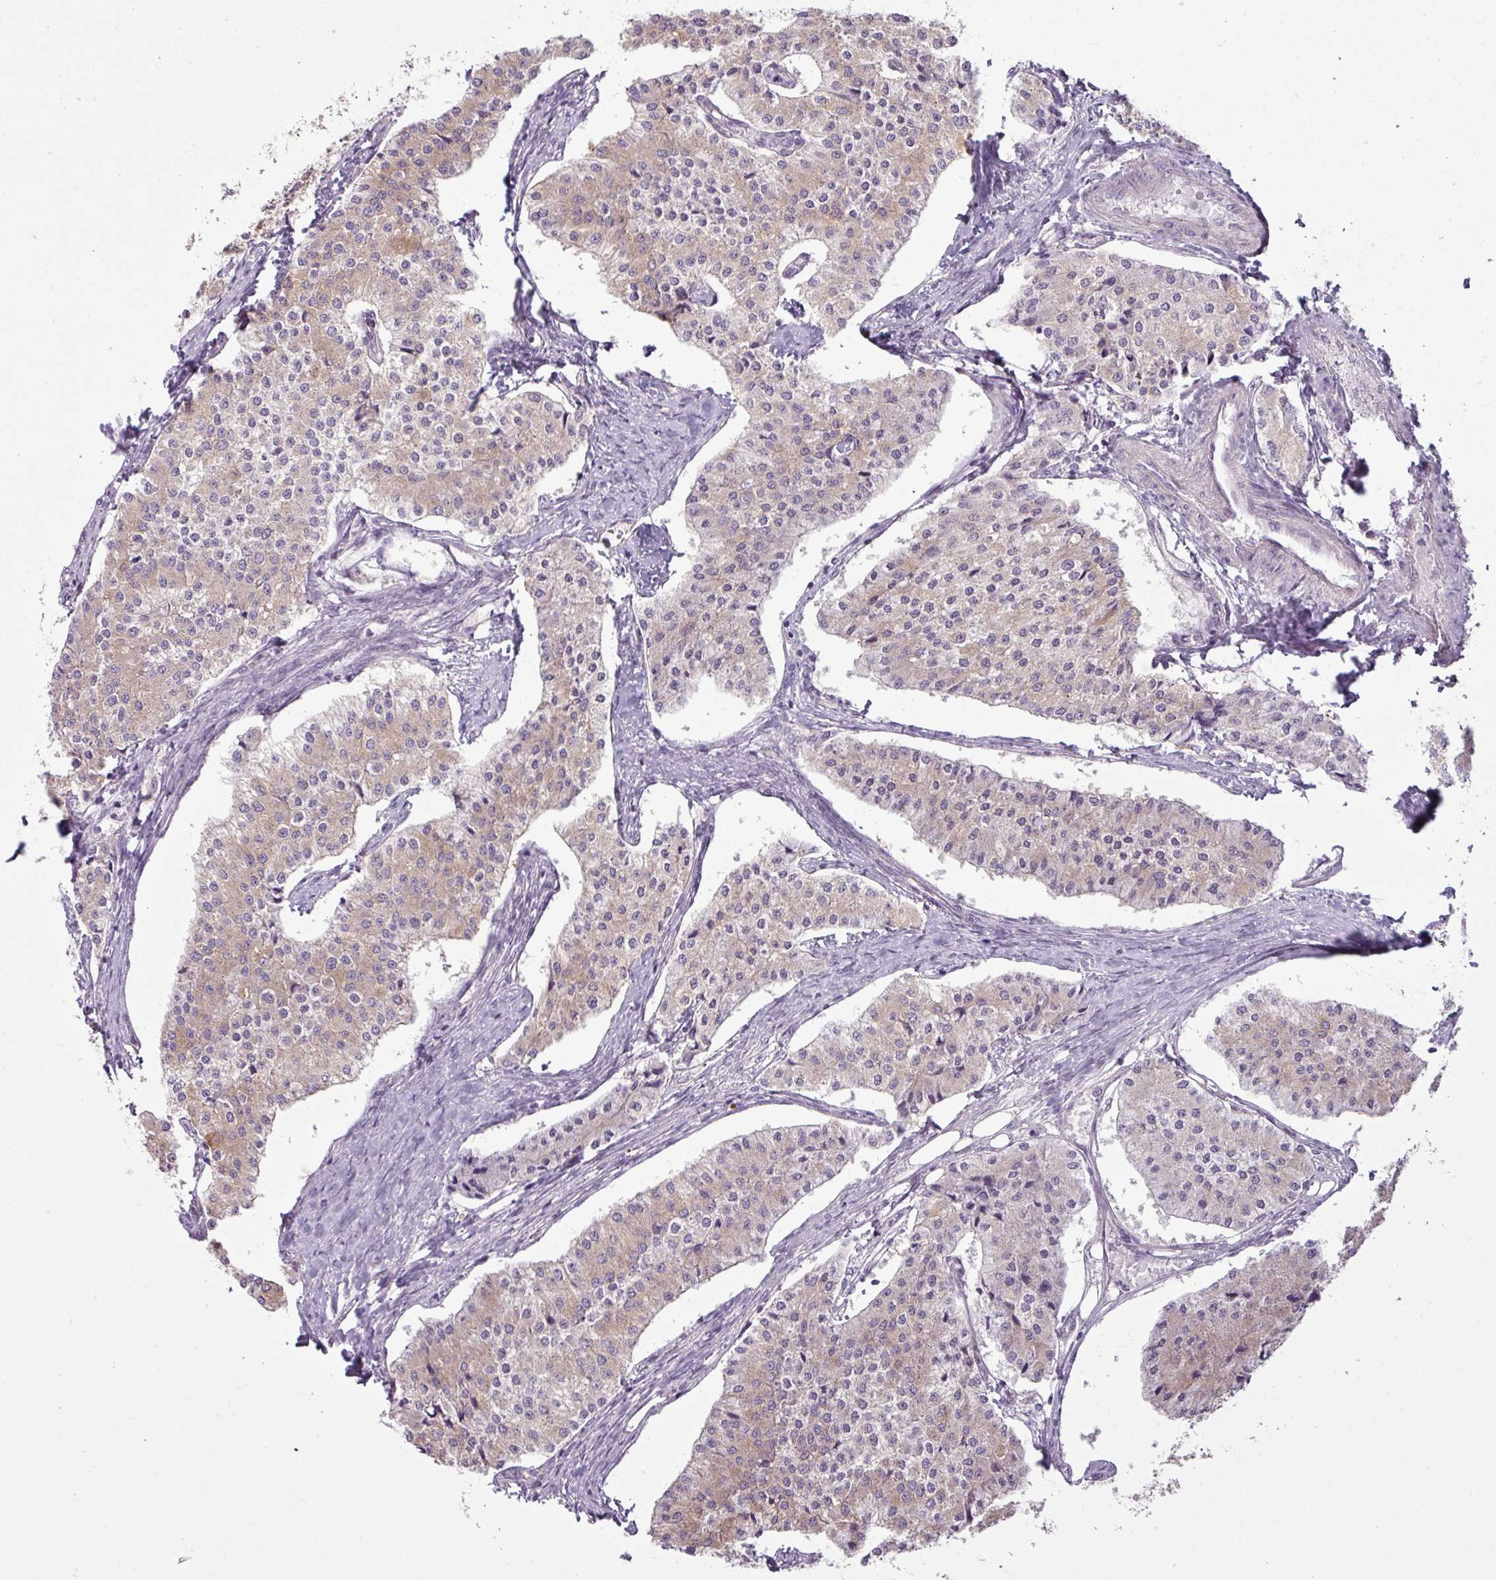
{"staining": {"intensity": "weak", "quantity": ">75%", "location": "cytoplasmic/membranous"}, "tissue": "carcinoid", "cell_type": "Tumor cells", "image_type": "cancer", "snomed": [{"axis": "morphology", "description": "Carcinoid, malignant, NOS"}, {"axis": "topography", "description": "Colon"}], "caption": "Malignant carcinoid stained with a protein marker displays weak staining in tumor cells.", "gene": "CAMK2B", "patient": {"sex": "female", "age": 52}}